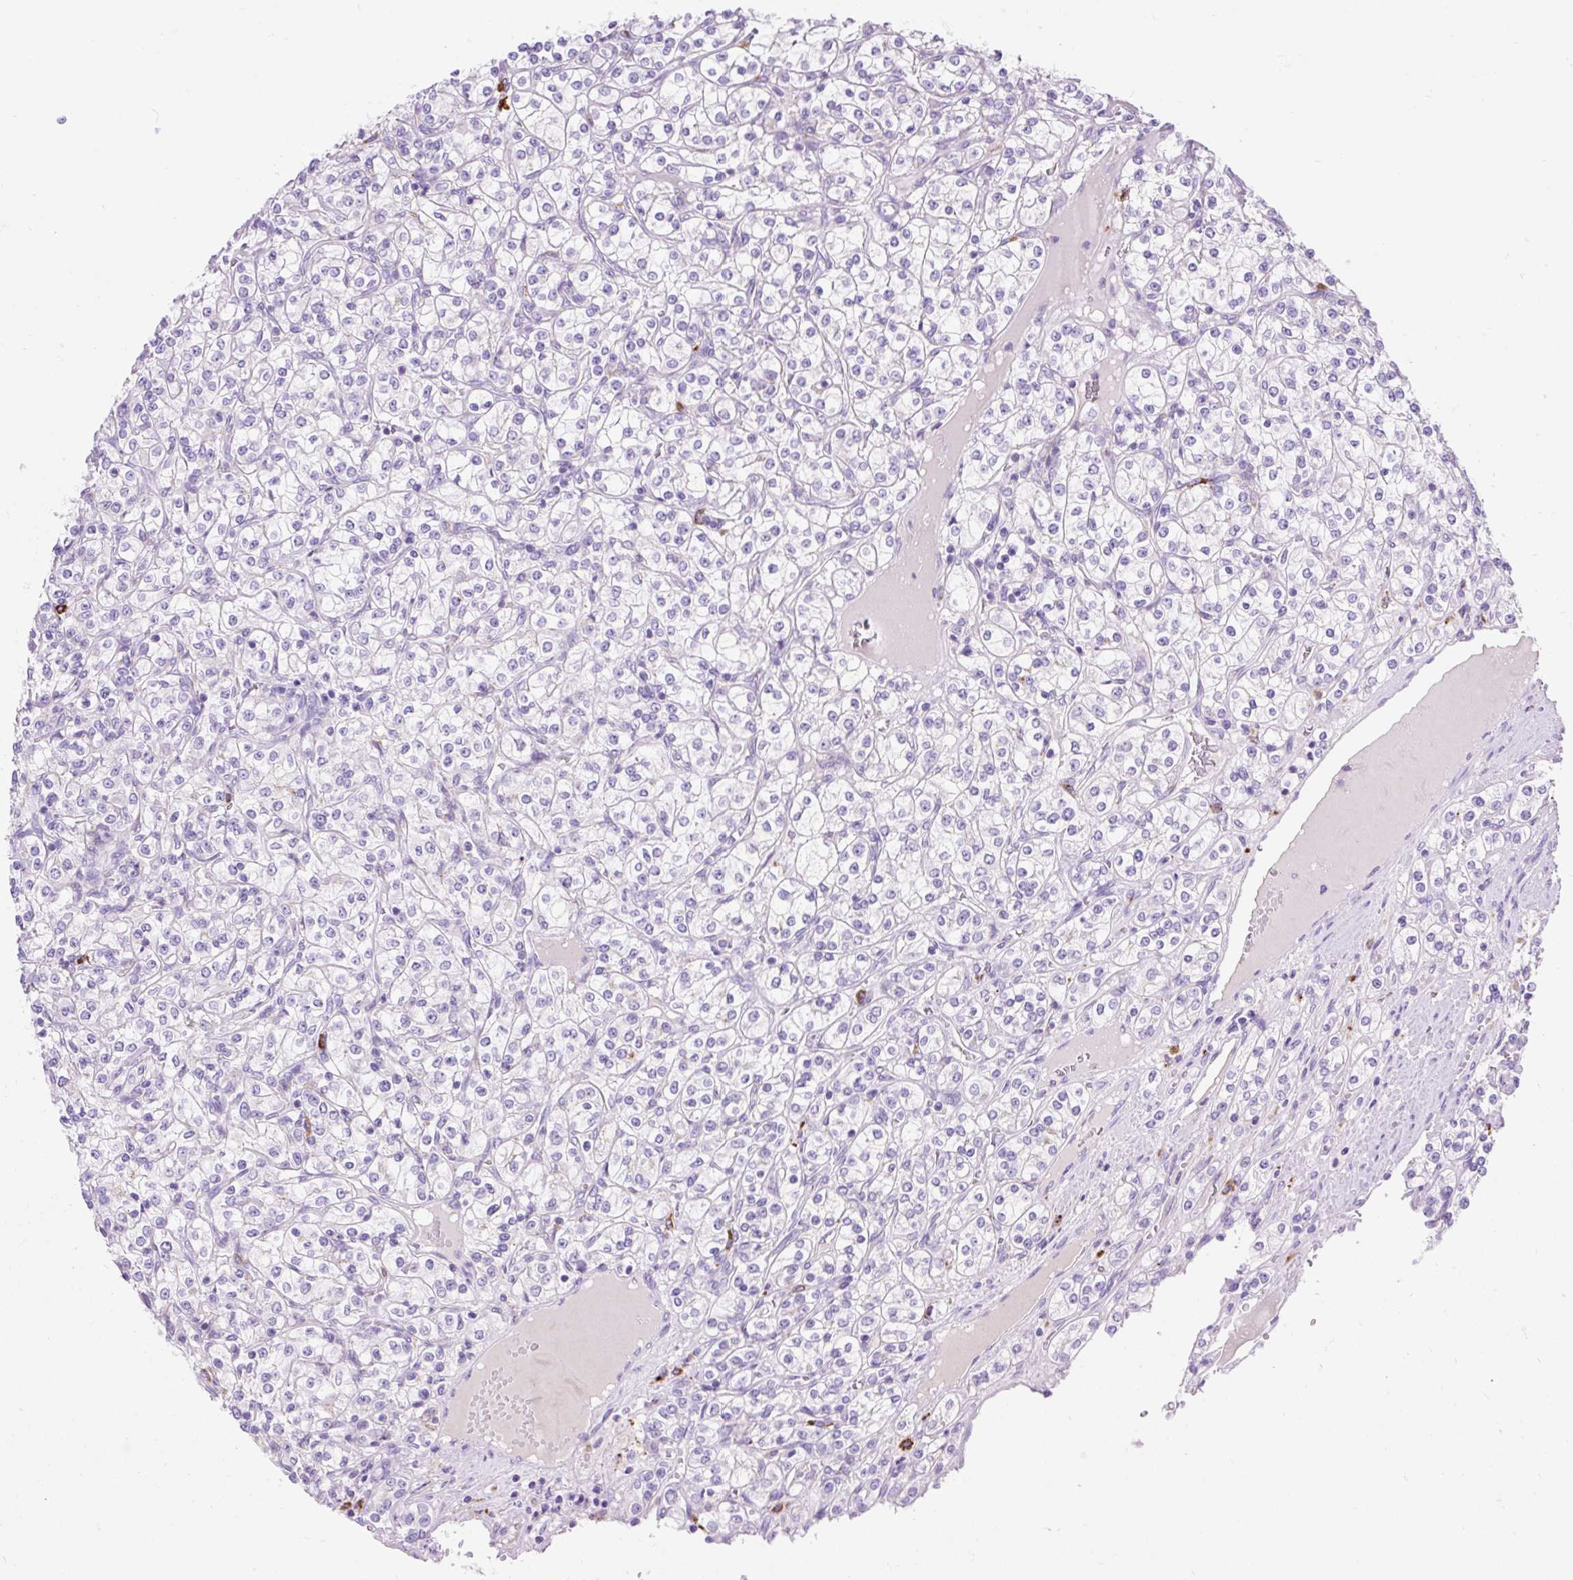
{"staining": {"intensity": "negative", "quantity": "none", "location": "none"}, "tissue": "renal cancer", "cell_type": "Tumor cells", "image_type": "cancer", "snomed": [{"axis": "morphology", "description": "Adenocarcinoma, NOS"}, {"axis": "topography", "description": "Kidney"}], "caption": "Tumor cells are negative for brown protein staining in renal cancer (adenocarcinoma). (Immunohistochemistry, brightfield microscopy, high magnification).", "gene": "HEXB", "patient": {"sex": "male", "age": 77}}